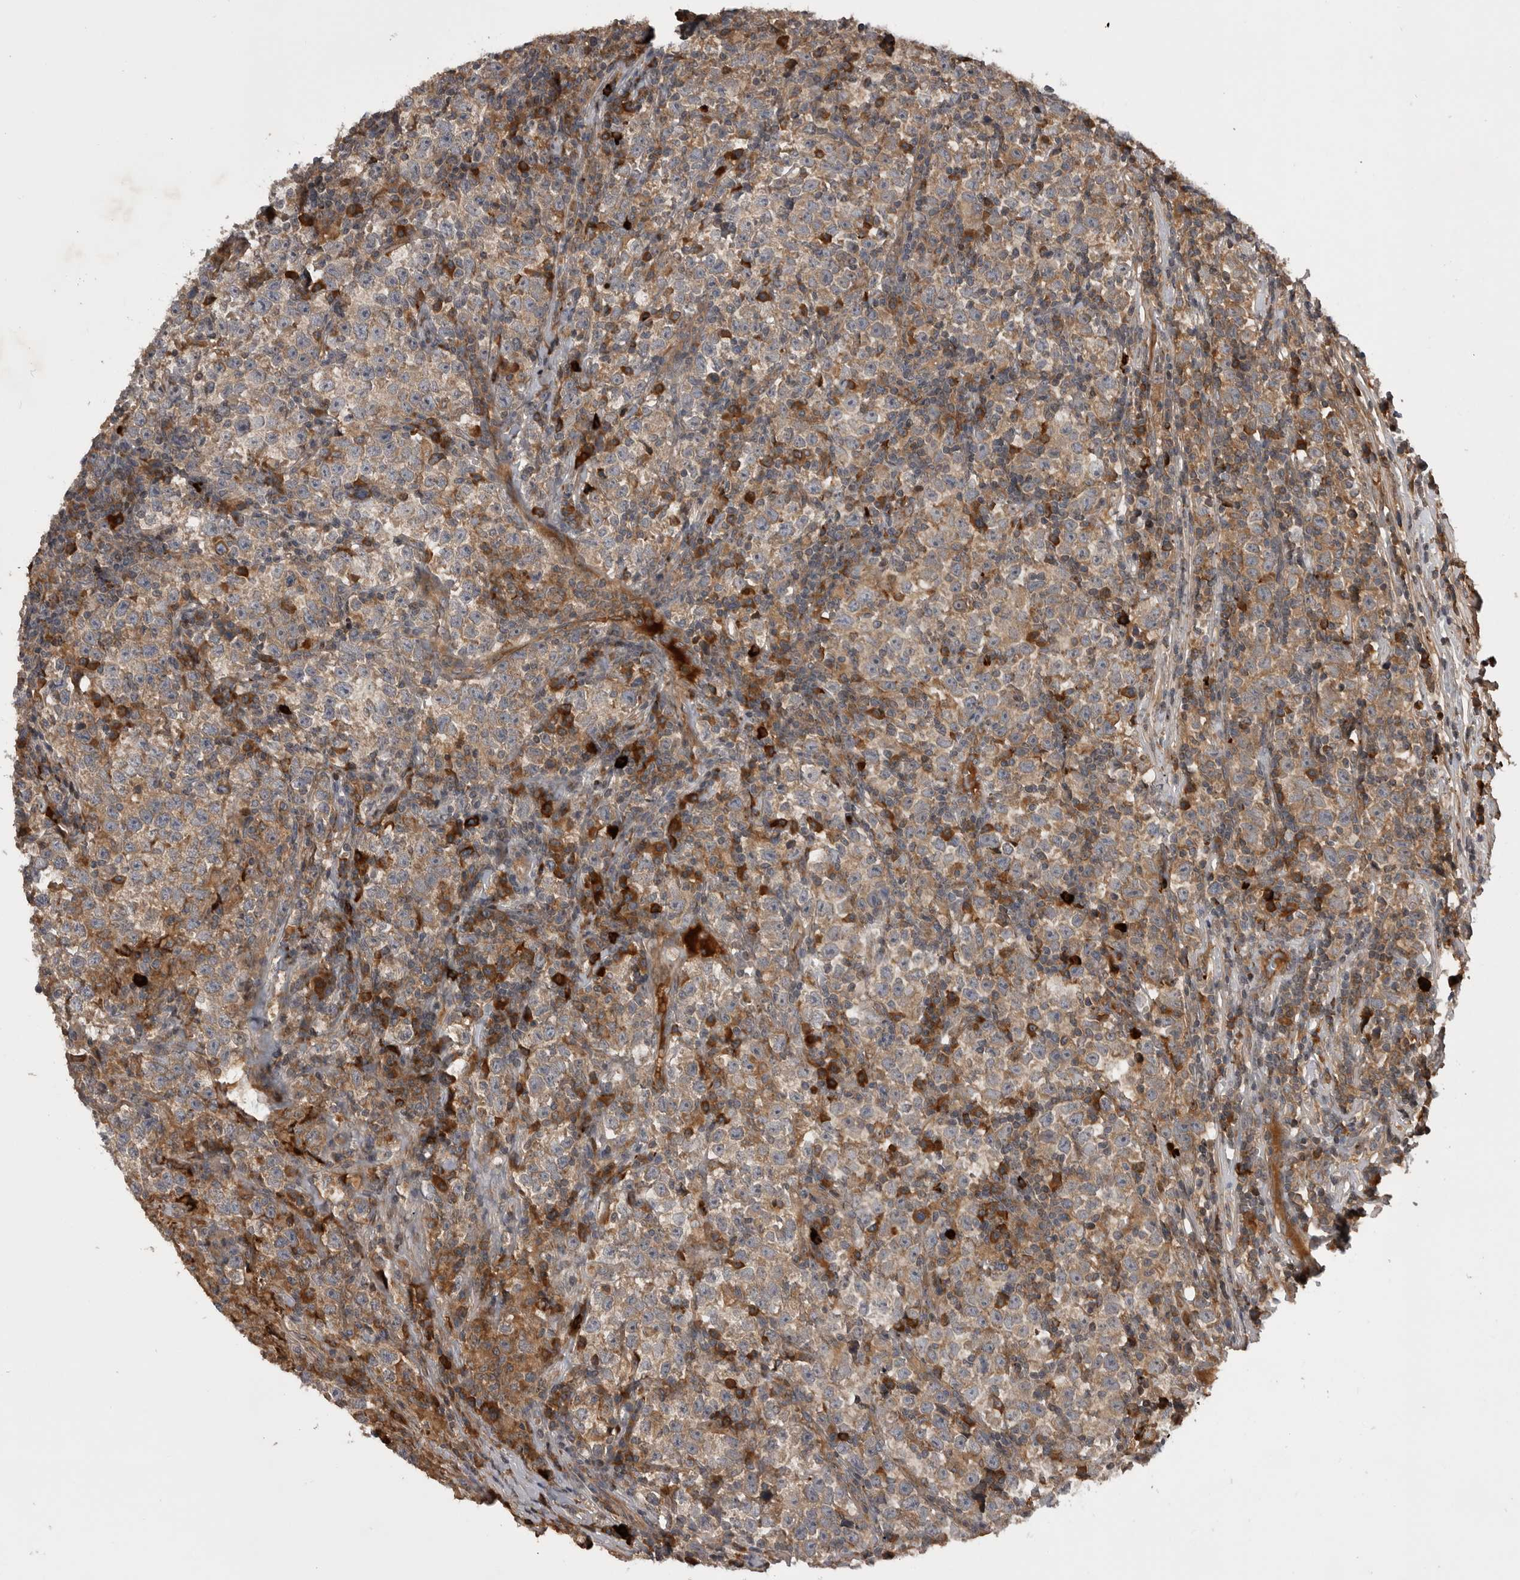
{"staining": {"intensity": "weak", "quantity": "<25%", "location": "cytoplasmic/membranous"}, "tissue": "testis cancer", "cell_type": "Tumor cells", "image_type": "cancer", "snomed": [{"axis": "morphology", "description": "Normal tissue, NOS"}, {"axis": "morphology", "description": "Seminoma, NOS"}, {"axis": "topography", "description": "Testis"}], "caption": "Testis seminoma stained for a protein using immunohistochemistry demonstrates no staining tumor cells.", "gene": "RAB3GAP2", "patient": {"sex": "male", "age": 43}}